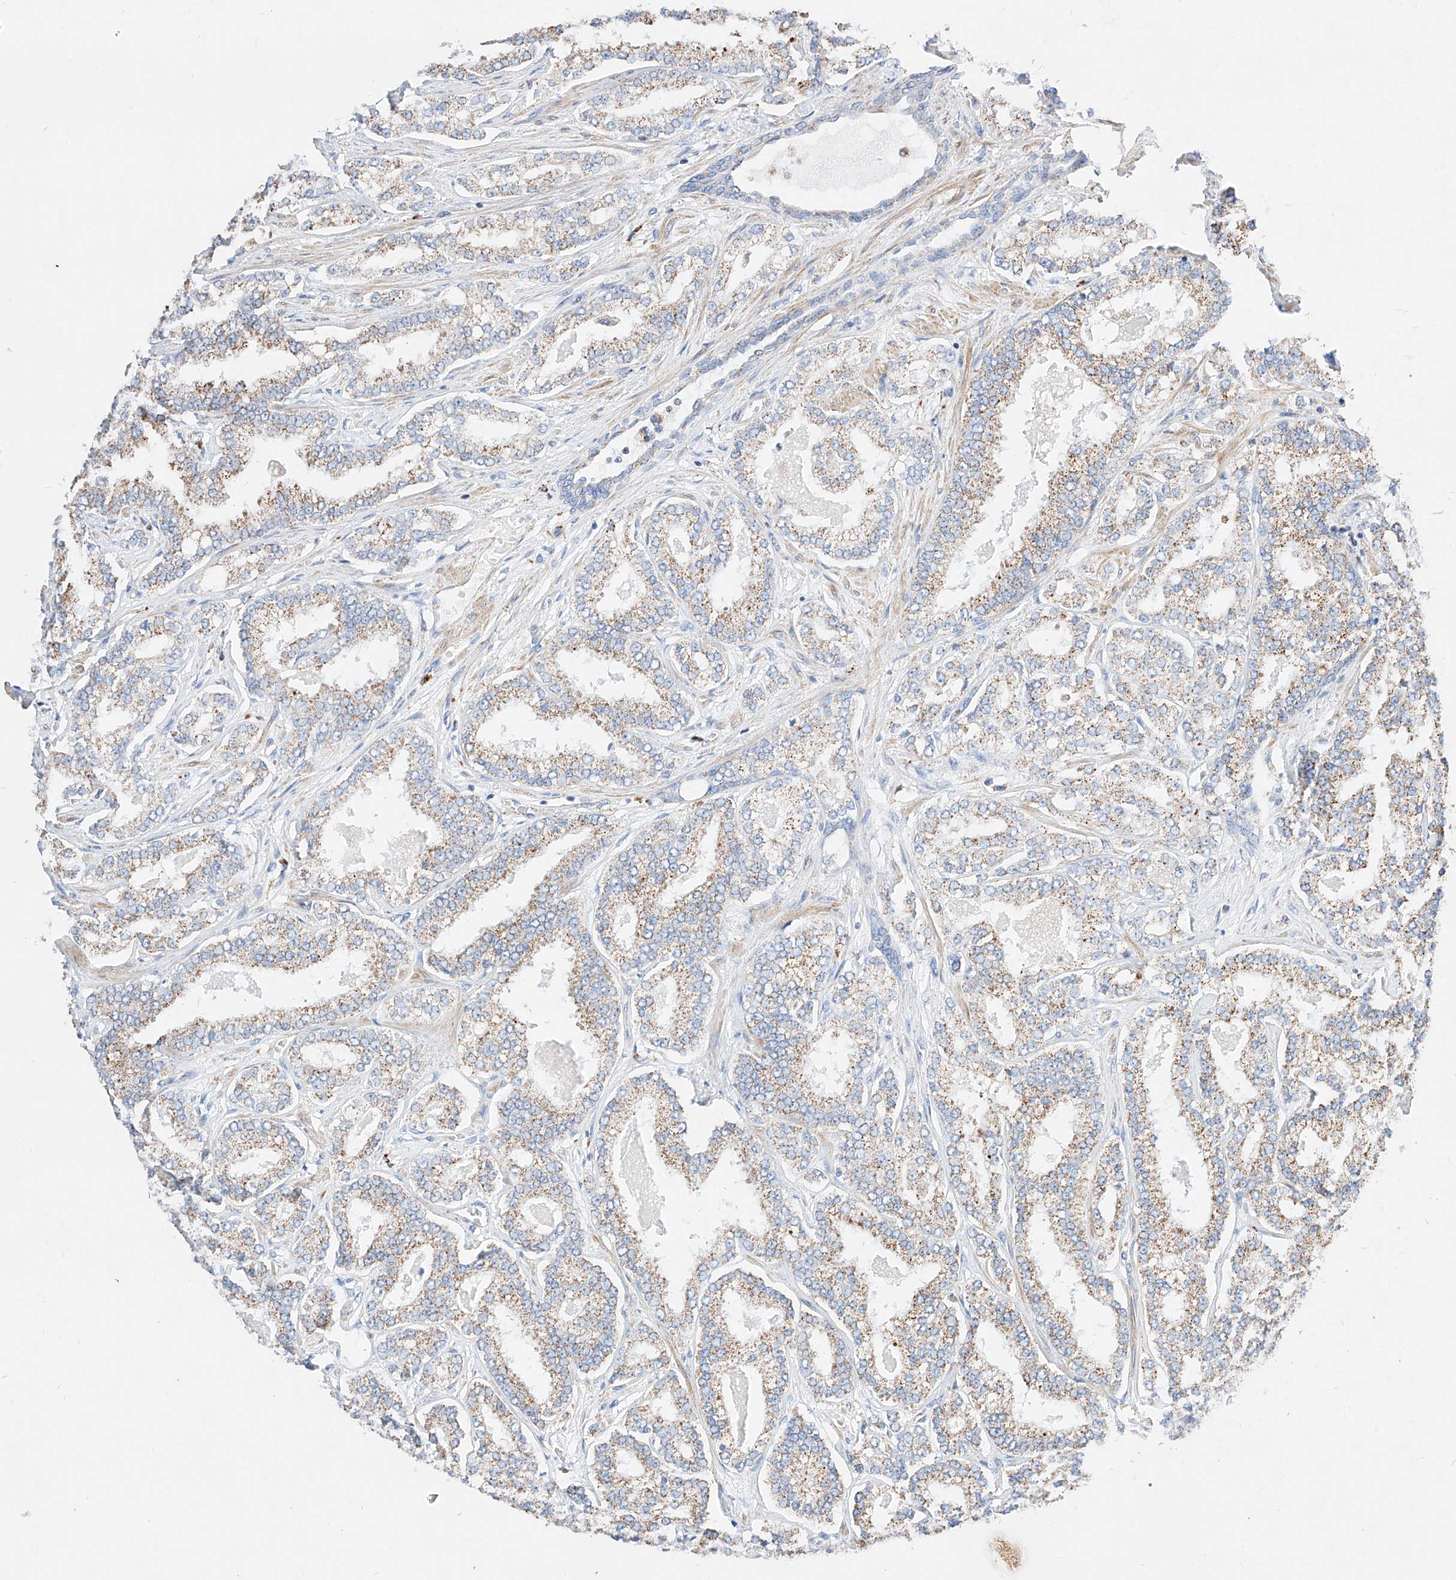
{"staining": {"intensity": "weak", "quantity": ">75%", "location": "cytoplasmic/membranous"}, "tissue": "prostate cancer", "cell_type": "Tumor cells", "image_type": "cancer", "snomed": [{"axis": "morphology", "description": "Normal tissue, NOS"}, {"axis": "morphology", "description": "Adenocarcinoma, High grade"}, {"axis": "topography", "description": "Prostate"}], "caption": "IHC (DAB) staining of adenocarcinoma (high-grade) (prostate) reveals weak cytoplasmic/membranous protein staining in approximately >75% of tumor cells. Immunohistochemistry (ihc) stains the protein in brown and the nuclei are stained blue.", "gene": "C6orf62", "patient": {"sex": "male", "age": 83}}